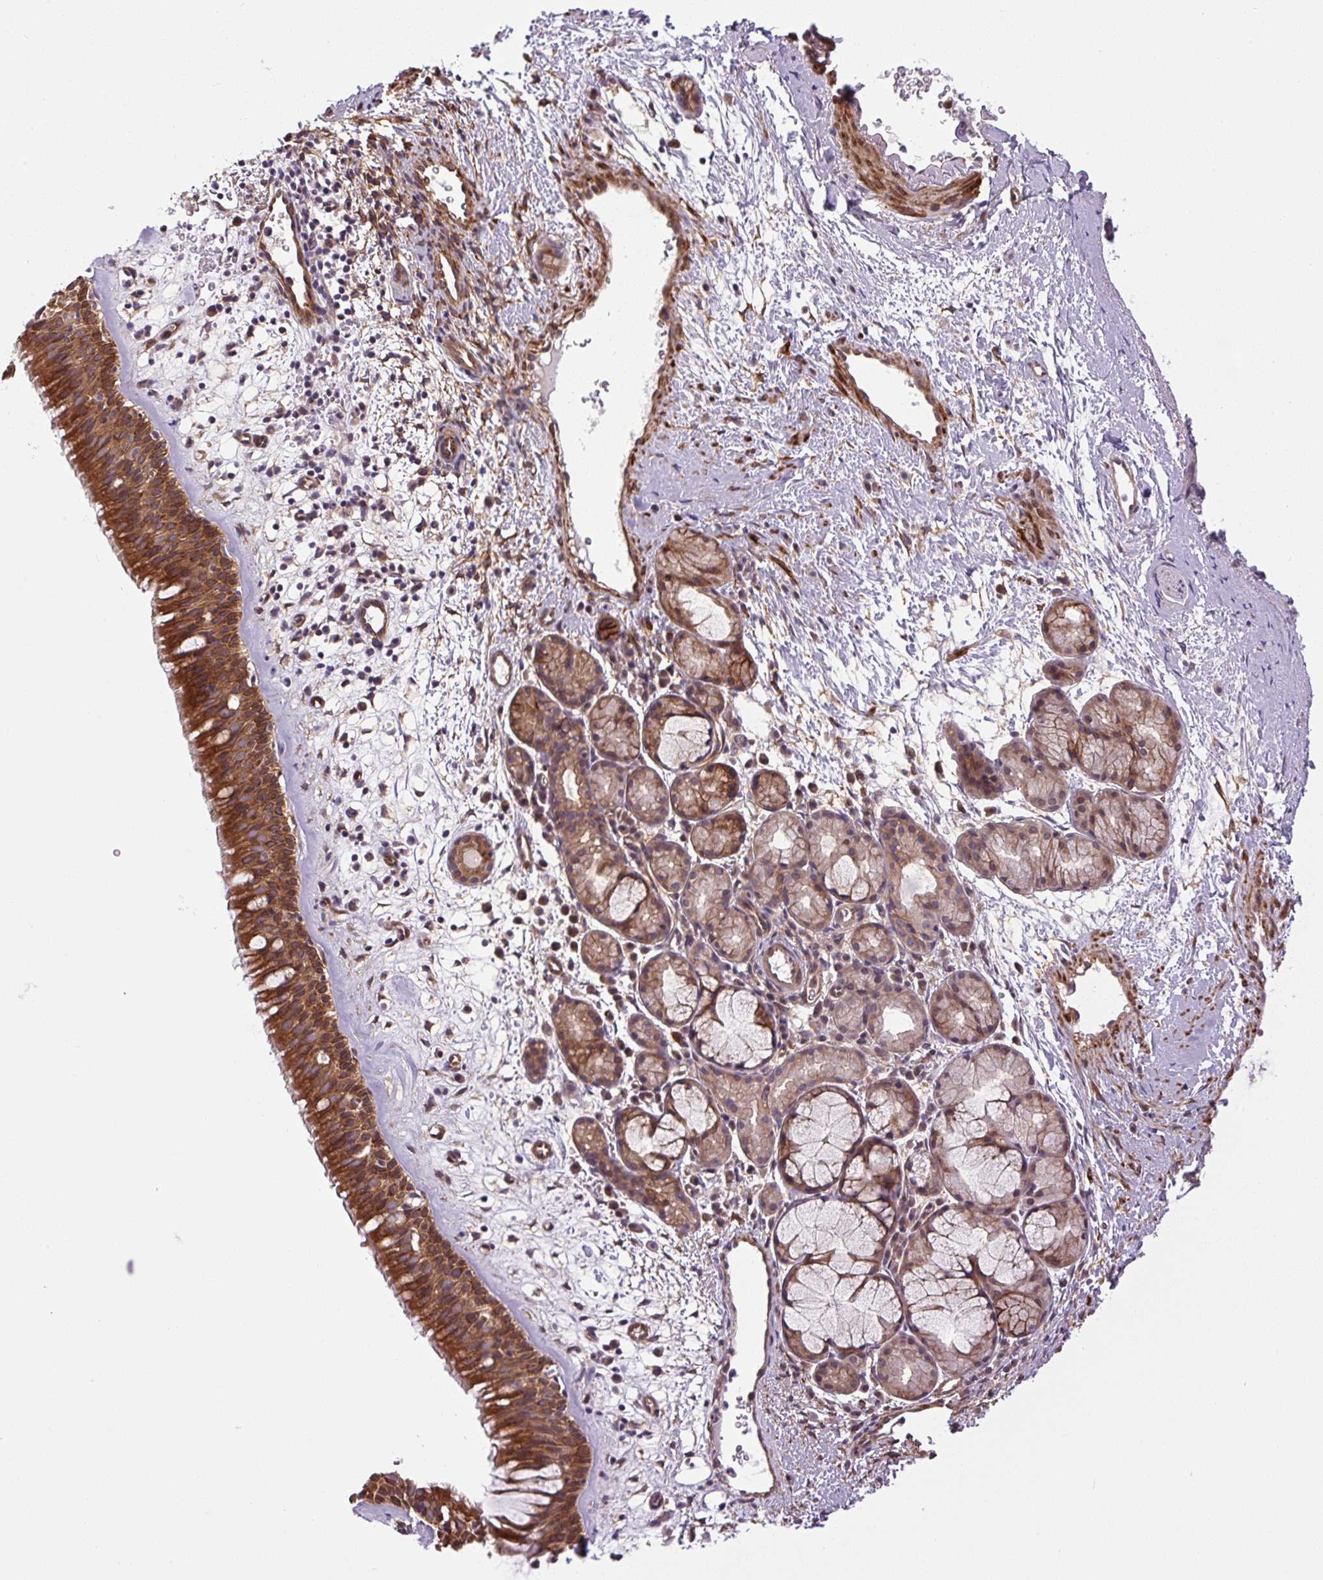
{"staining": {"intensity": "strong", "quantity": ">75%", "location": "cytoplasmic/membranous"}, "tissue": "nasopharynx", "cell_type": "Respiratory epithelial cells", "image_type": "normal", "snomed": [{"axis": "morphology", "description": "Normal tissue, NOS"}, {"axis": "topography", "description": "Nasopharynx"}], "caption": "Immunohistochemical staining of unremarkable nasopharynx reveals high levels of strong cytoplasmic/membranous positivity in approximately >75% of respiratory epithelial cells.", "gene": "SEPTIN10", "patient": {"sex": "male", "age": 65}}